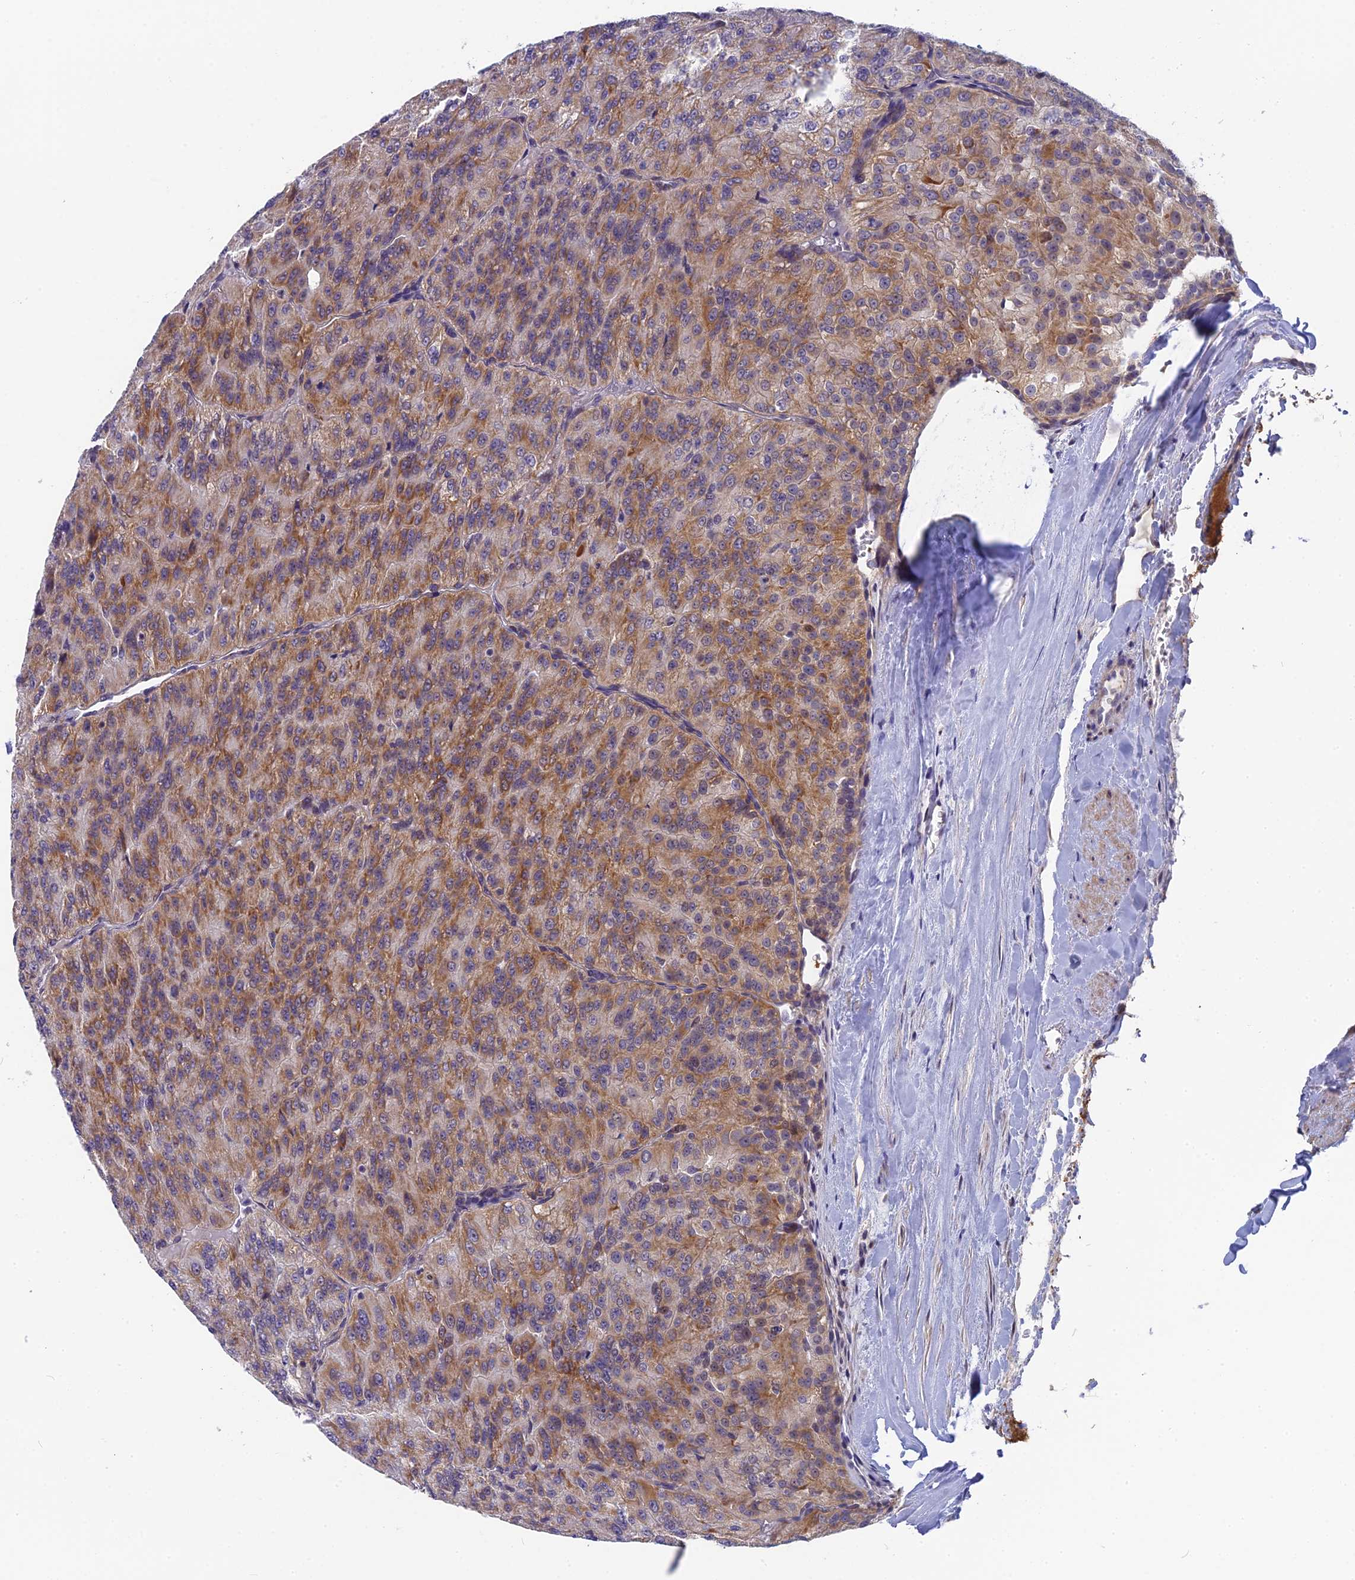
{"staining": {"intensity": "moderate", "quantity": "25%-75%", "location": "cytoplasmic/membranous"}, "tissue": "renal cancer", "cell_type": "Tumor cells", "image_type": "cancer", "snomed": [{"axis": "morphology", "description": "Adenocarcinoma, NOS"}, {"axis": "topography", "description": "Kidney"}], "caption": "Adenocarcinoma (renal) tissue exhibits moderate cytoplasmic/membranous staining in approximately 25%-75% of tumor cells, visualized by immunohistochemistry.", "gene": "CMC1", "patient": {"sex": "female", "age": 63}}